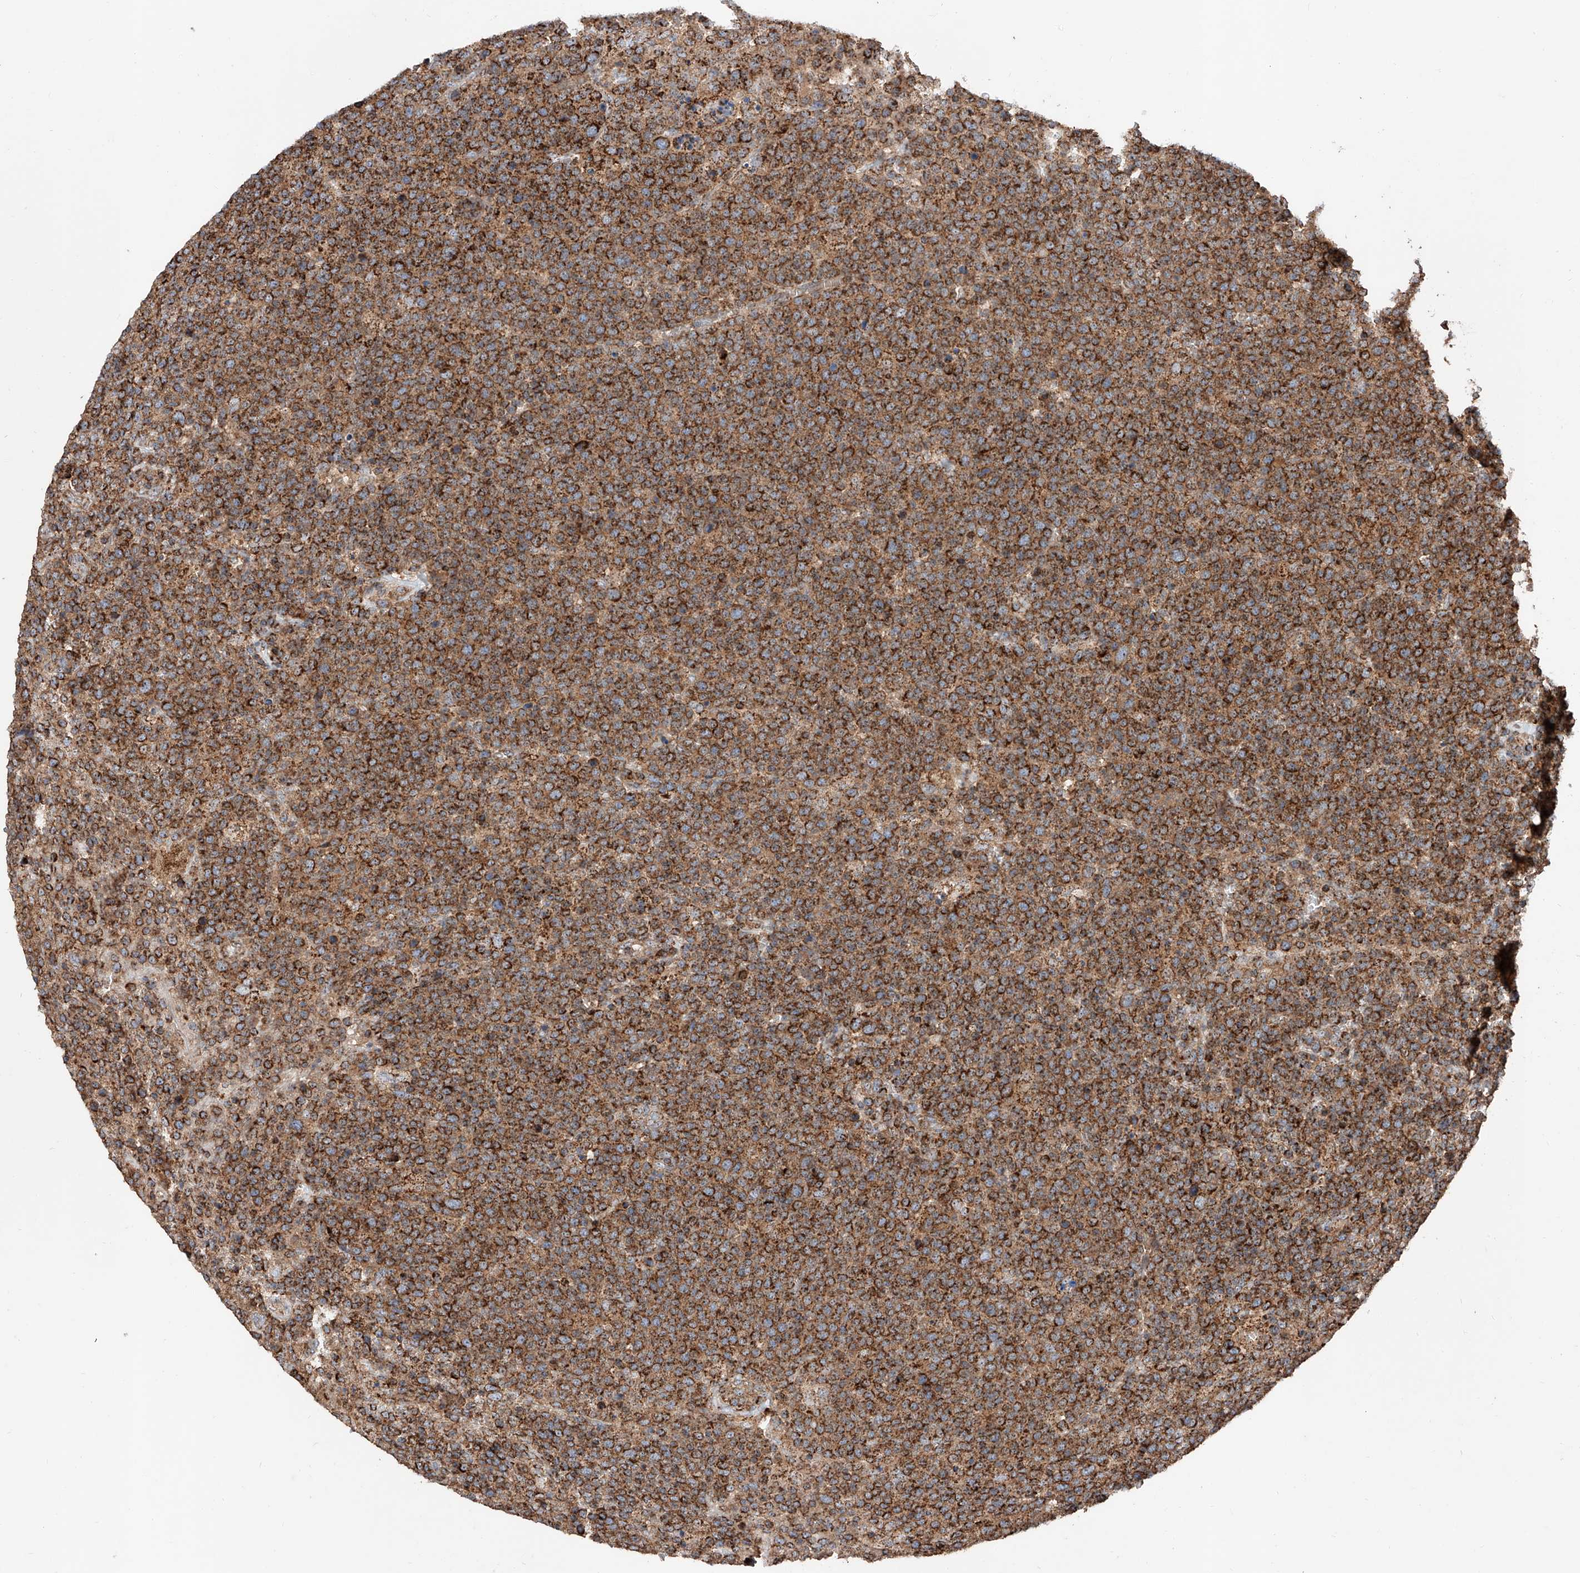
{"staining": {"intensity": "strong", "quantity": ">75%", "location": "cytoplasmic/membranous"}, "tissue": "lymphoma", "cell_type": "Tumor cells", "image_type": "cancer", "snomed": [{"axis": "morphology", "description": "Malignant lymphoma, non-Hodgkin's type, High grade"}, {"axis": "topography", "description": "Lymph node"}], "caption": "Brown immunohistochemical staining in lymphoma demonstrates strong cytoplasmic/membranous positivity in about >75% of tumor cells.", "gene": "PISD", "patient": {"sex": "male", "age": 61}}